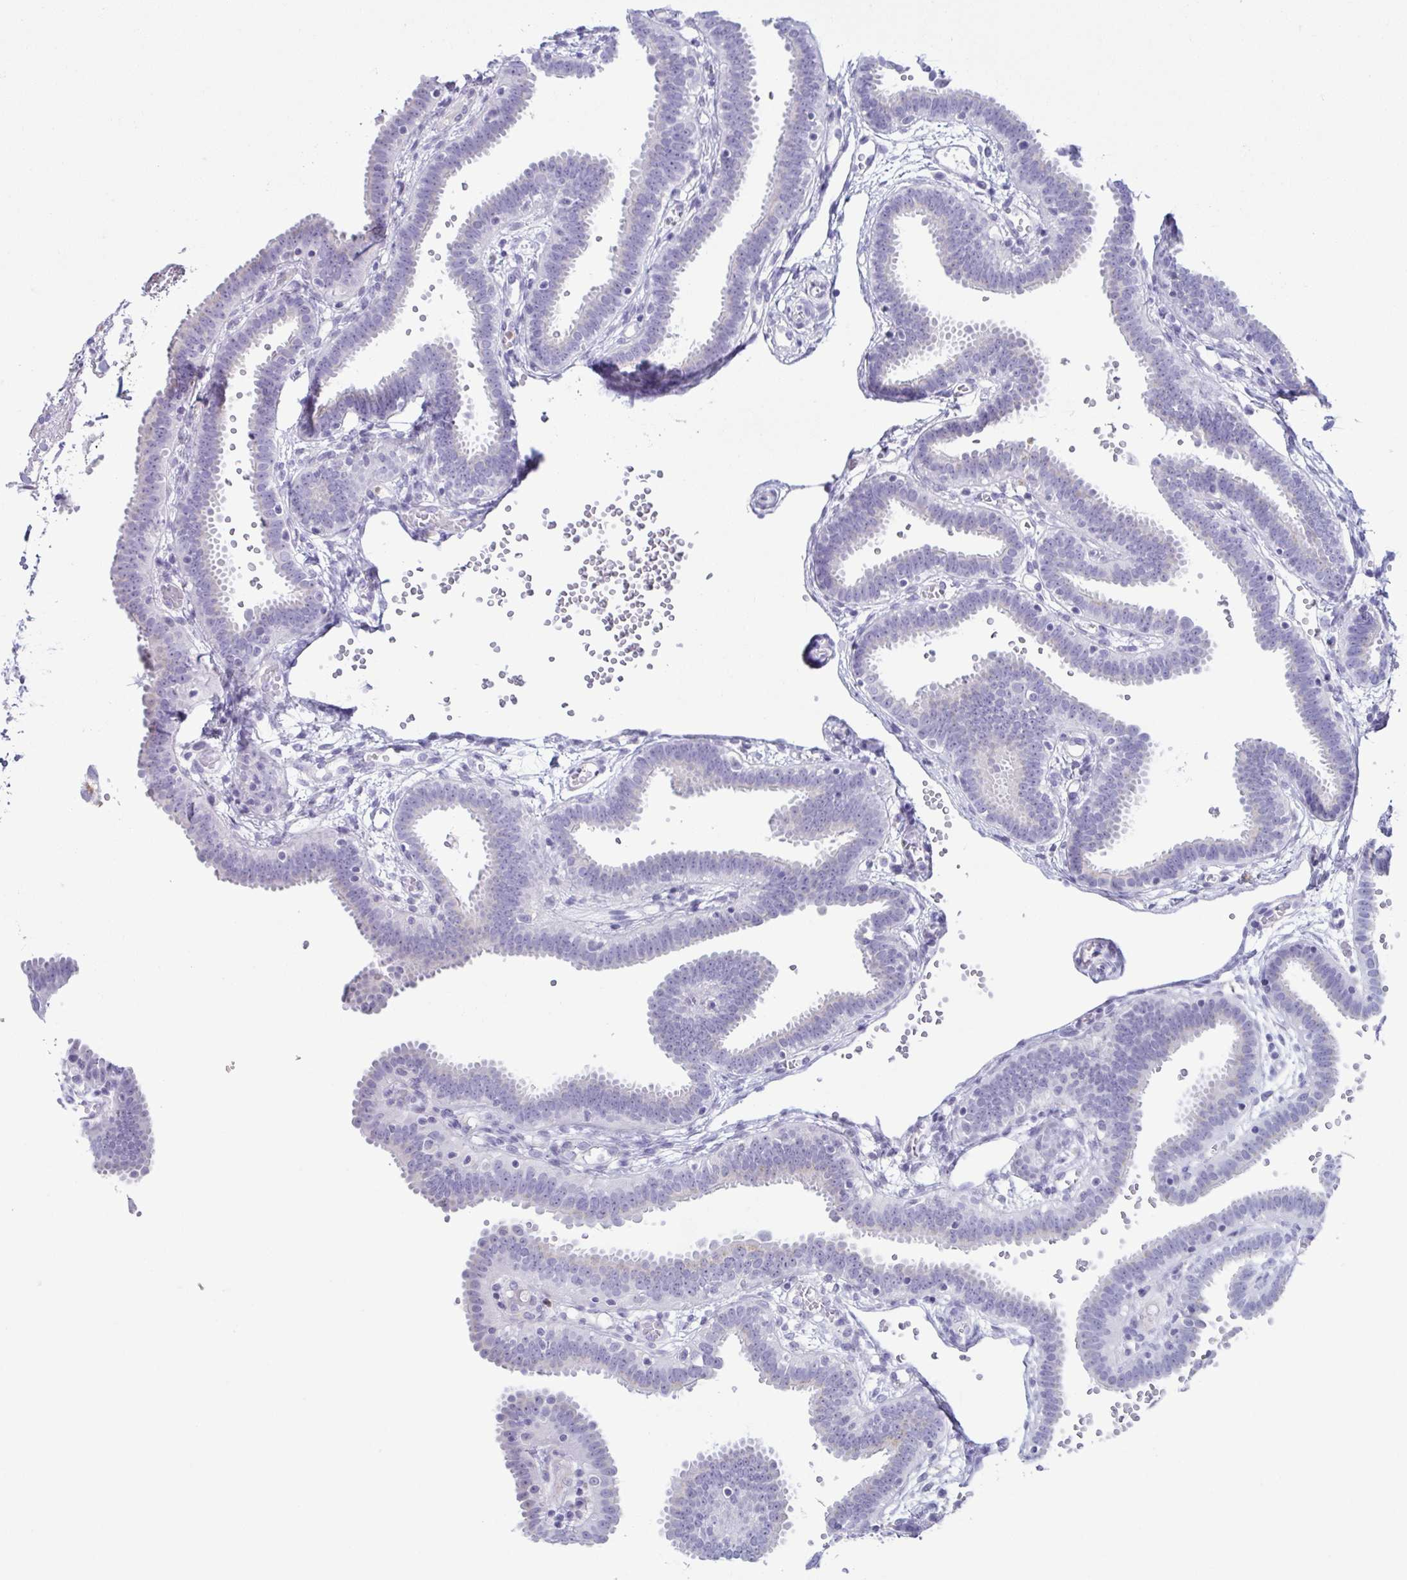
{"staining": {"intensity": "weak", "quantity": "<25%", "location": "cytoplasmic/membranous"}, "tissue": "fallopian tube", "cell_type": "Glandular cells", "image_type": "normal", "snomed": [{"axis": "morphology", "description": "Normal tissue, NOS"}, {"axis": "topography", "description": "Fallopian tube"}], "caption": "Protein analysis of normal fallopian tube displays no significant expression in glandular cells. (DAB (3,3'-diaminobenzidine) immunohistochemistry visualized using brightfield microscopy, high magnification).", "gene": "AZU1", "patient": {"sex": "female", "age": 37}}